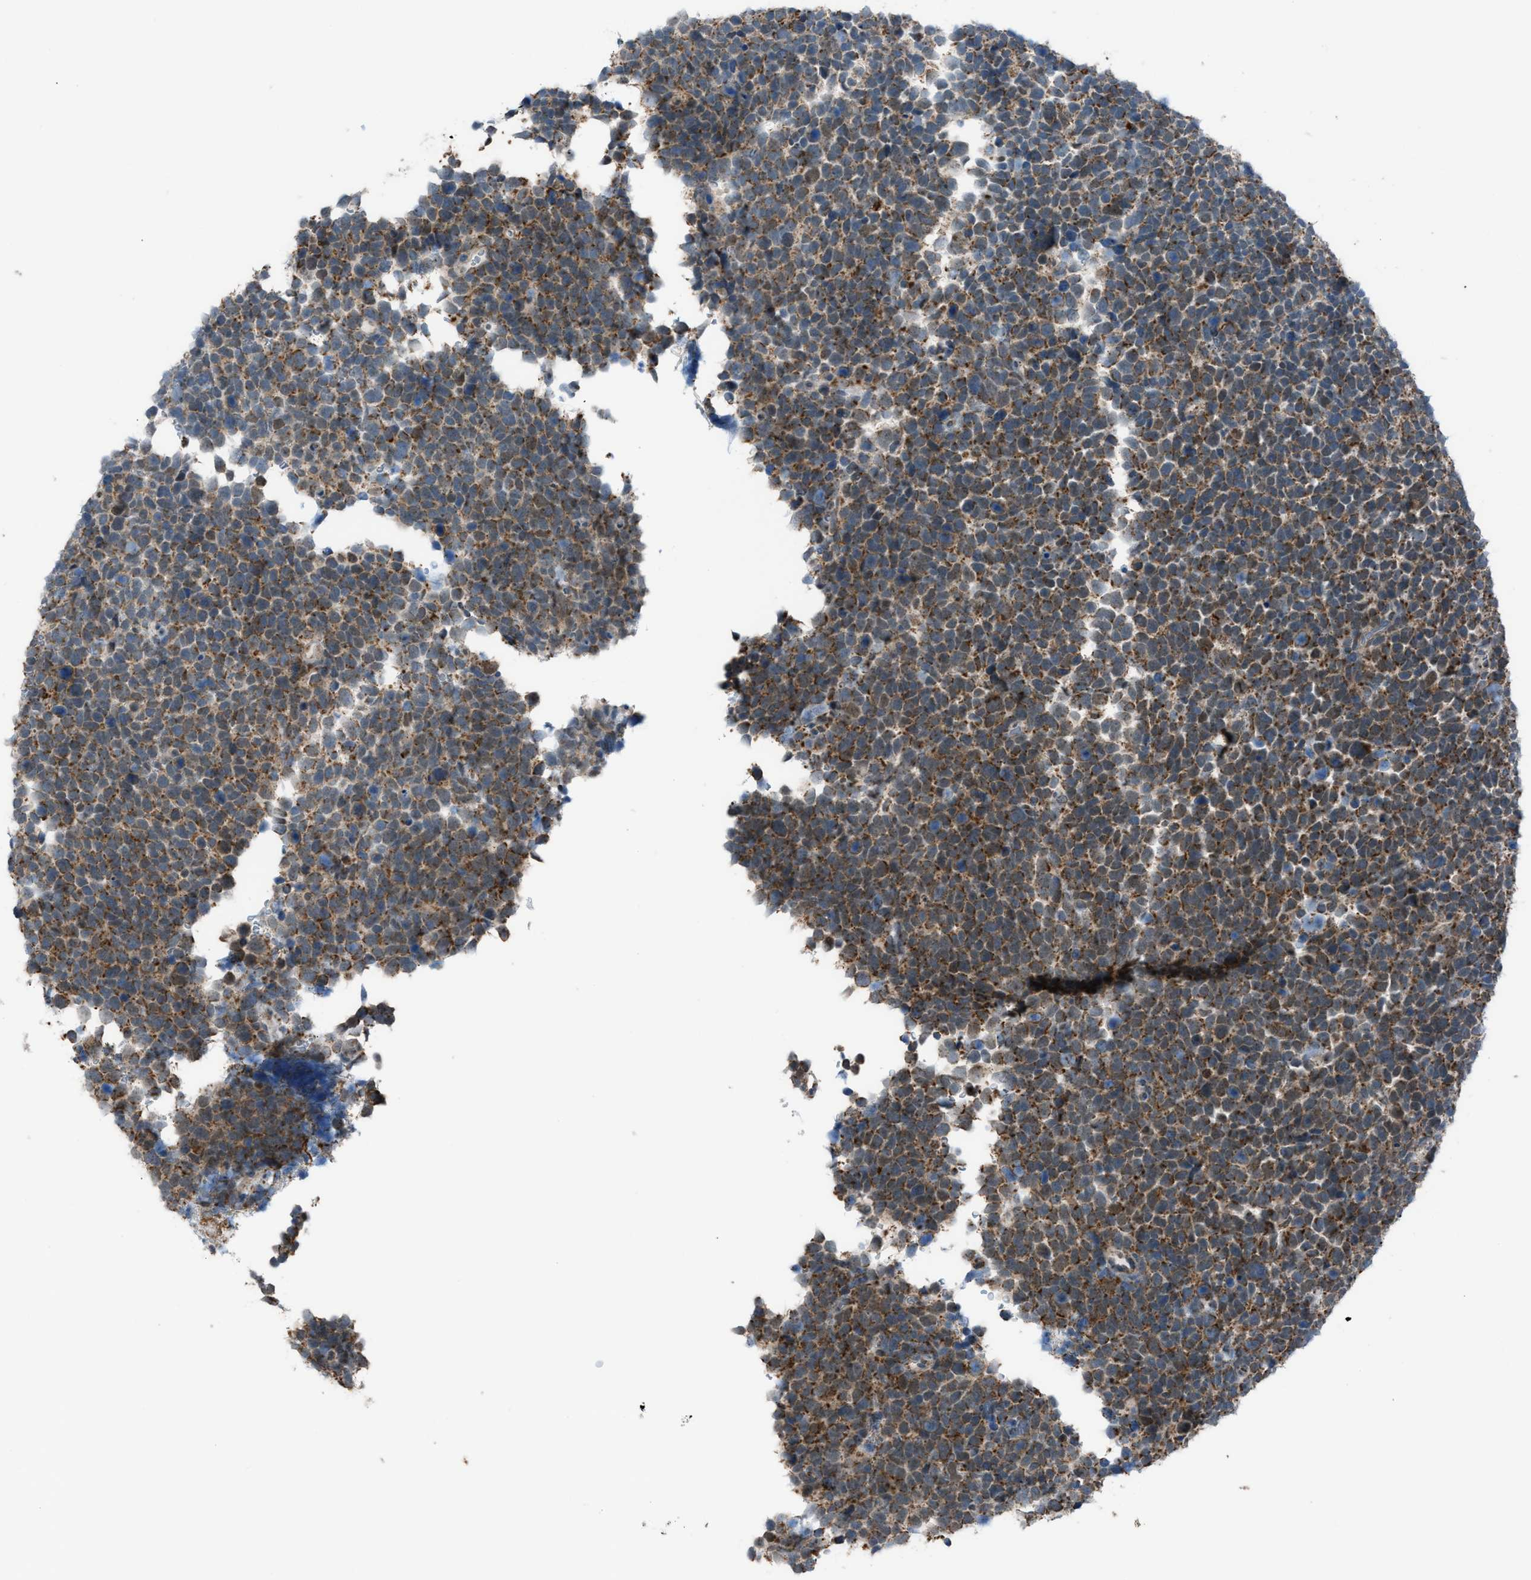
{"staining": {"intensity": "moderate", "quantity": ">75%", "location": "cytoplasmic/membranous"}, "tissue": "urothelial cancer", "cell_type": "Tumor cells", "image_type": "cancer", "snomed": [{"axis": "morphology", "description": "Urothelial carcinoma, High grade"}, {"axis": "topography", "description": "Urinary bladder"}], "caption": "Human urothelial cancer stained with a protein marker reveals moderate staining in tumor cells.", "gene": "SRM", "patient": {"sex": "female", "age": 82}}